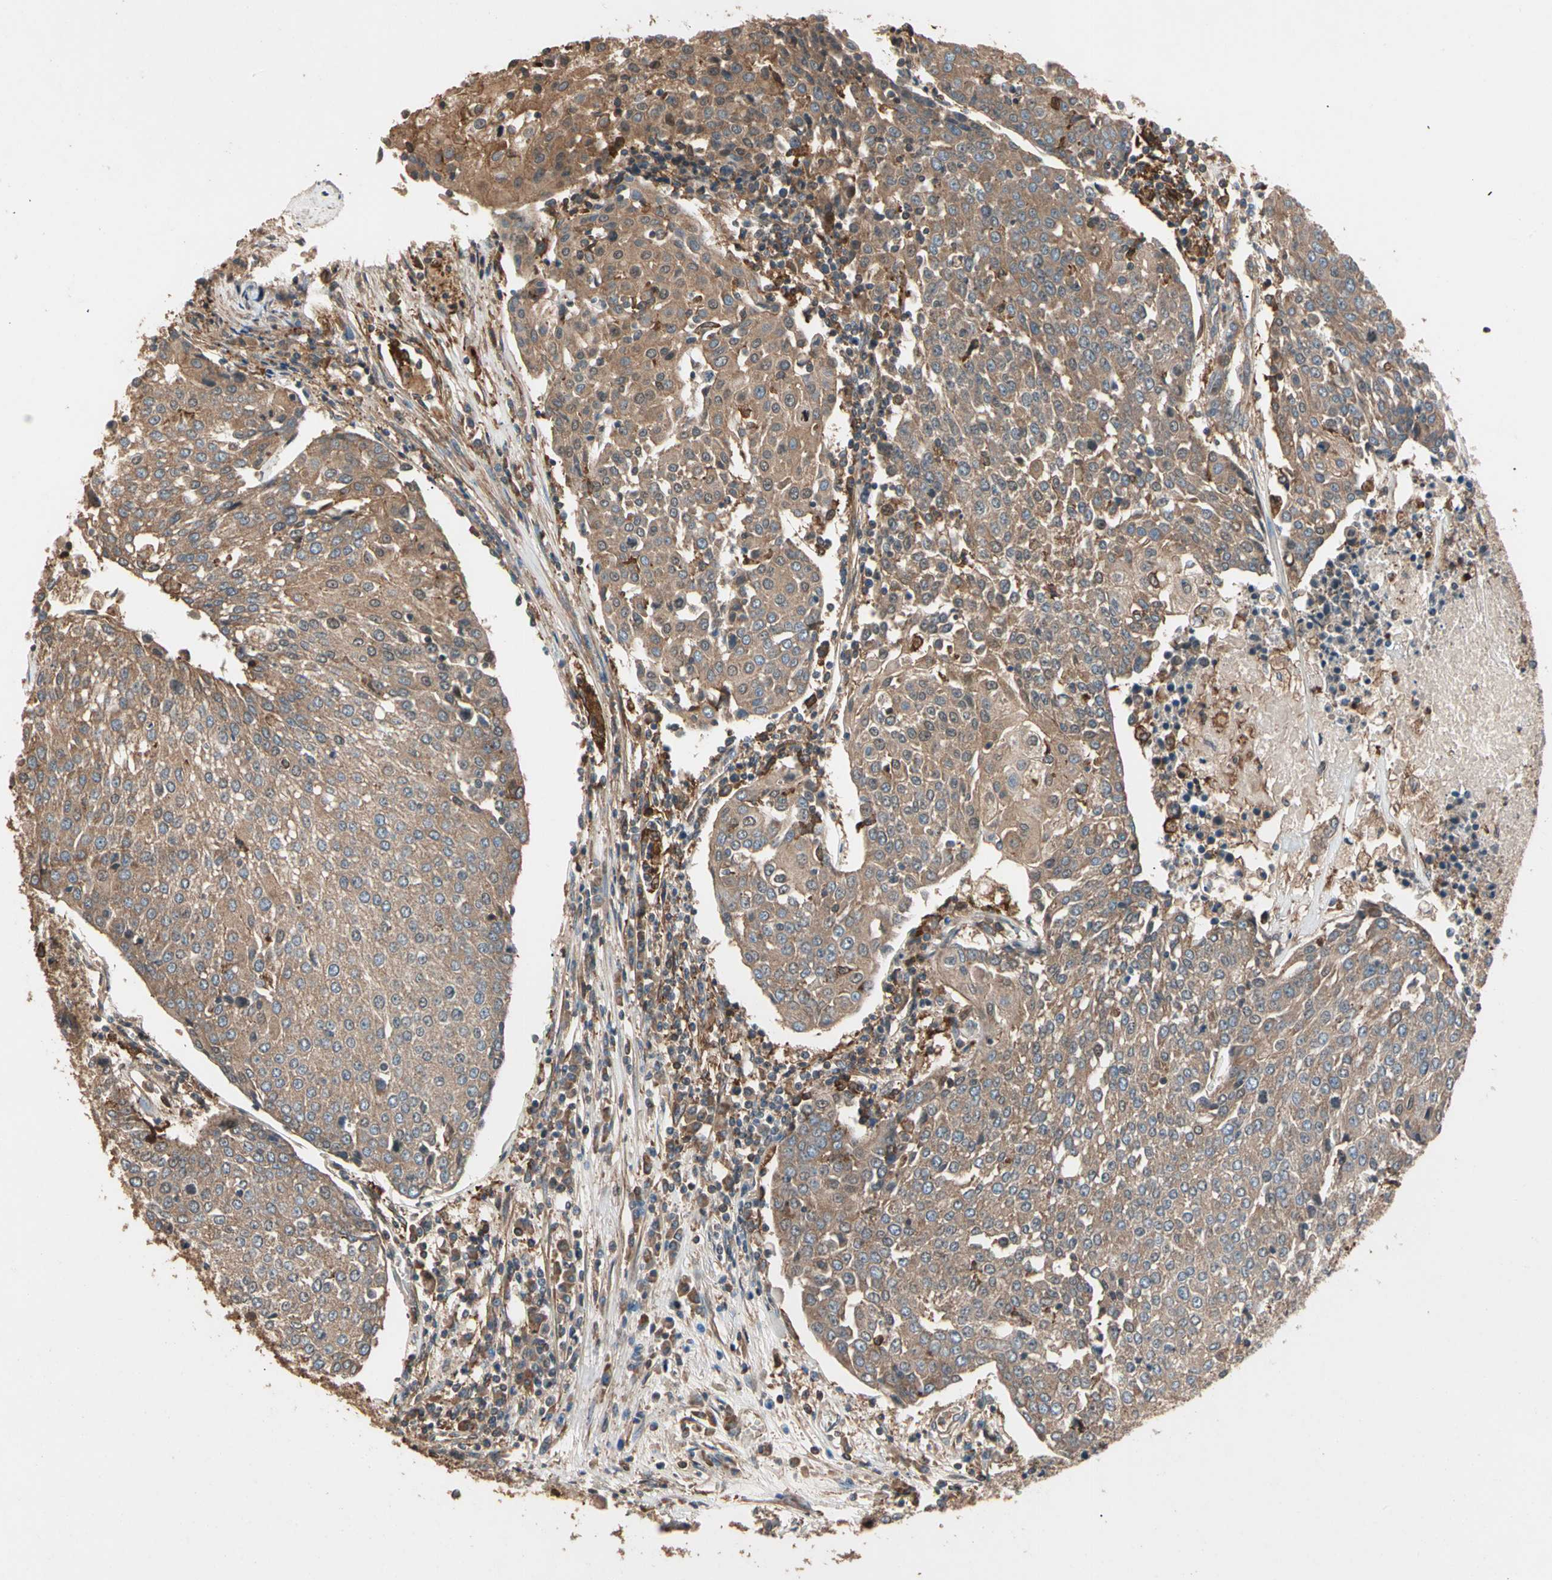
{"staining": {"intensity": "moderate", "quantity": ">75%", "location": "cytoplasmic/membranous"}, "tissue": "urothelial cancer", "cell_type": "Tumor cells", "image_type": "cancer", "snomed": [{"axis": "morphology", "description": "Urothelial carcinoma, High grade"}, {"axis": "topography", "description": "Urinary bladder"}], "caption": "High-grade urothelial carcinoma was stained to show a protein in brown. There is medium levels of moderate cytoplasmic/membranous positivity in about >75% of tumor cells. (DAB IHC, brown staining for protein, blue staining for nuclei).", "gene": "AGBL2", "patient": {"sex": "female", "age": 85}}